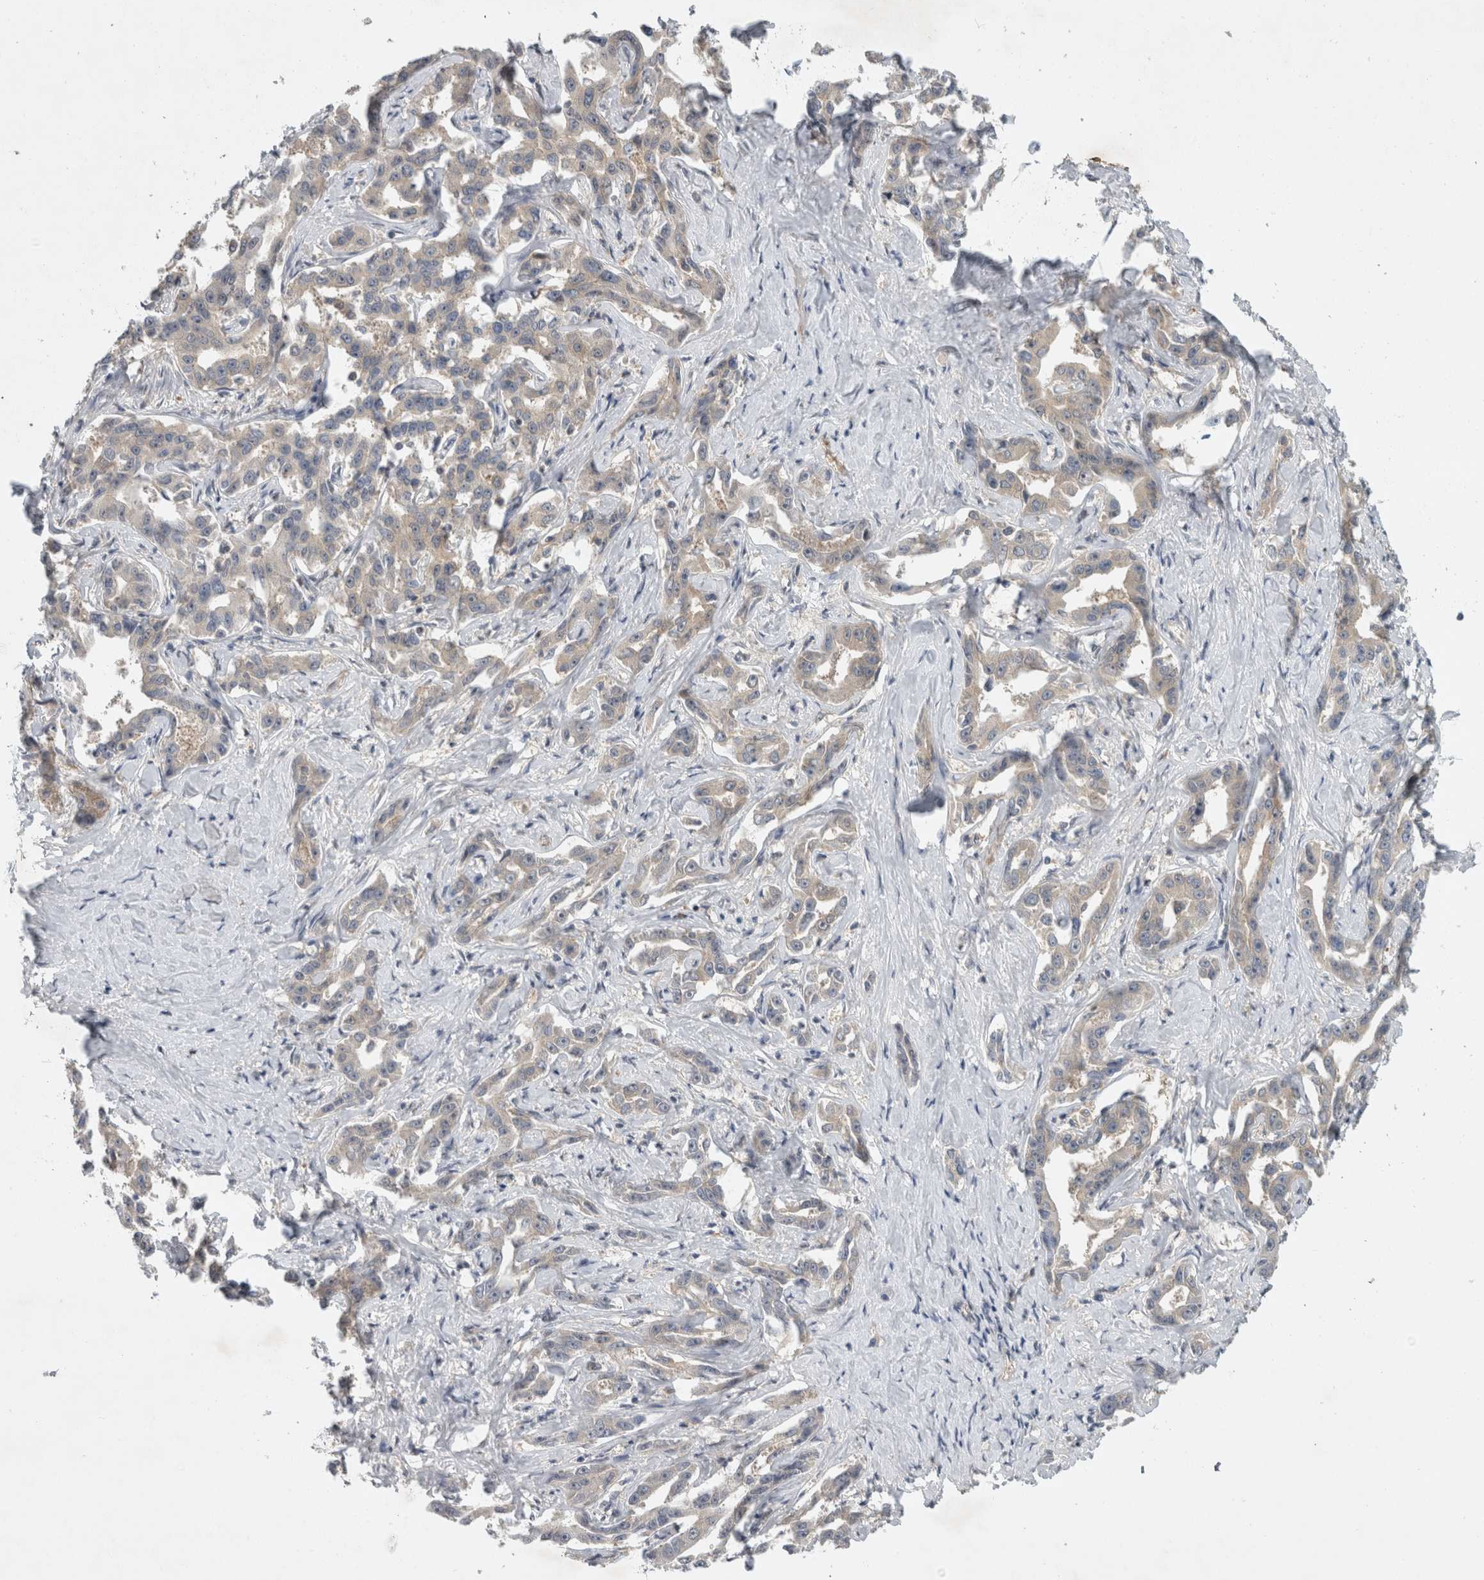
{"staining": {"intensity": "weak", "quantity": "<25%", "location": "cytoplasmic/membranous"}, "tissue": "liver cancer", "cell_type": "Tumor cells", "image_type": "cancer", "snomed": [{"axis": "morphology", "description": "Cholangiocarcinoma"}, {"axis": "topography", "description": "Liver"}], "caption": "Tumor cells show no significant positivity in liver cholangiocarcinoma.", "gene": "AASDHPPT", "patient": {"sex": "male", "age": 59}}